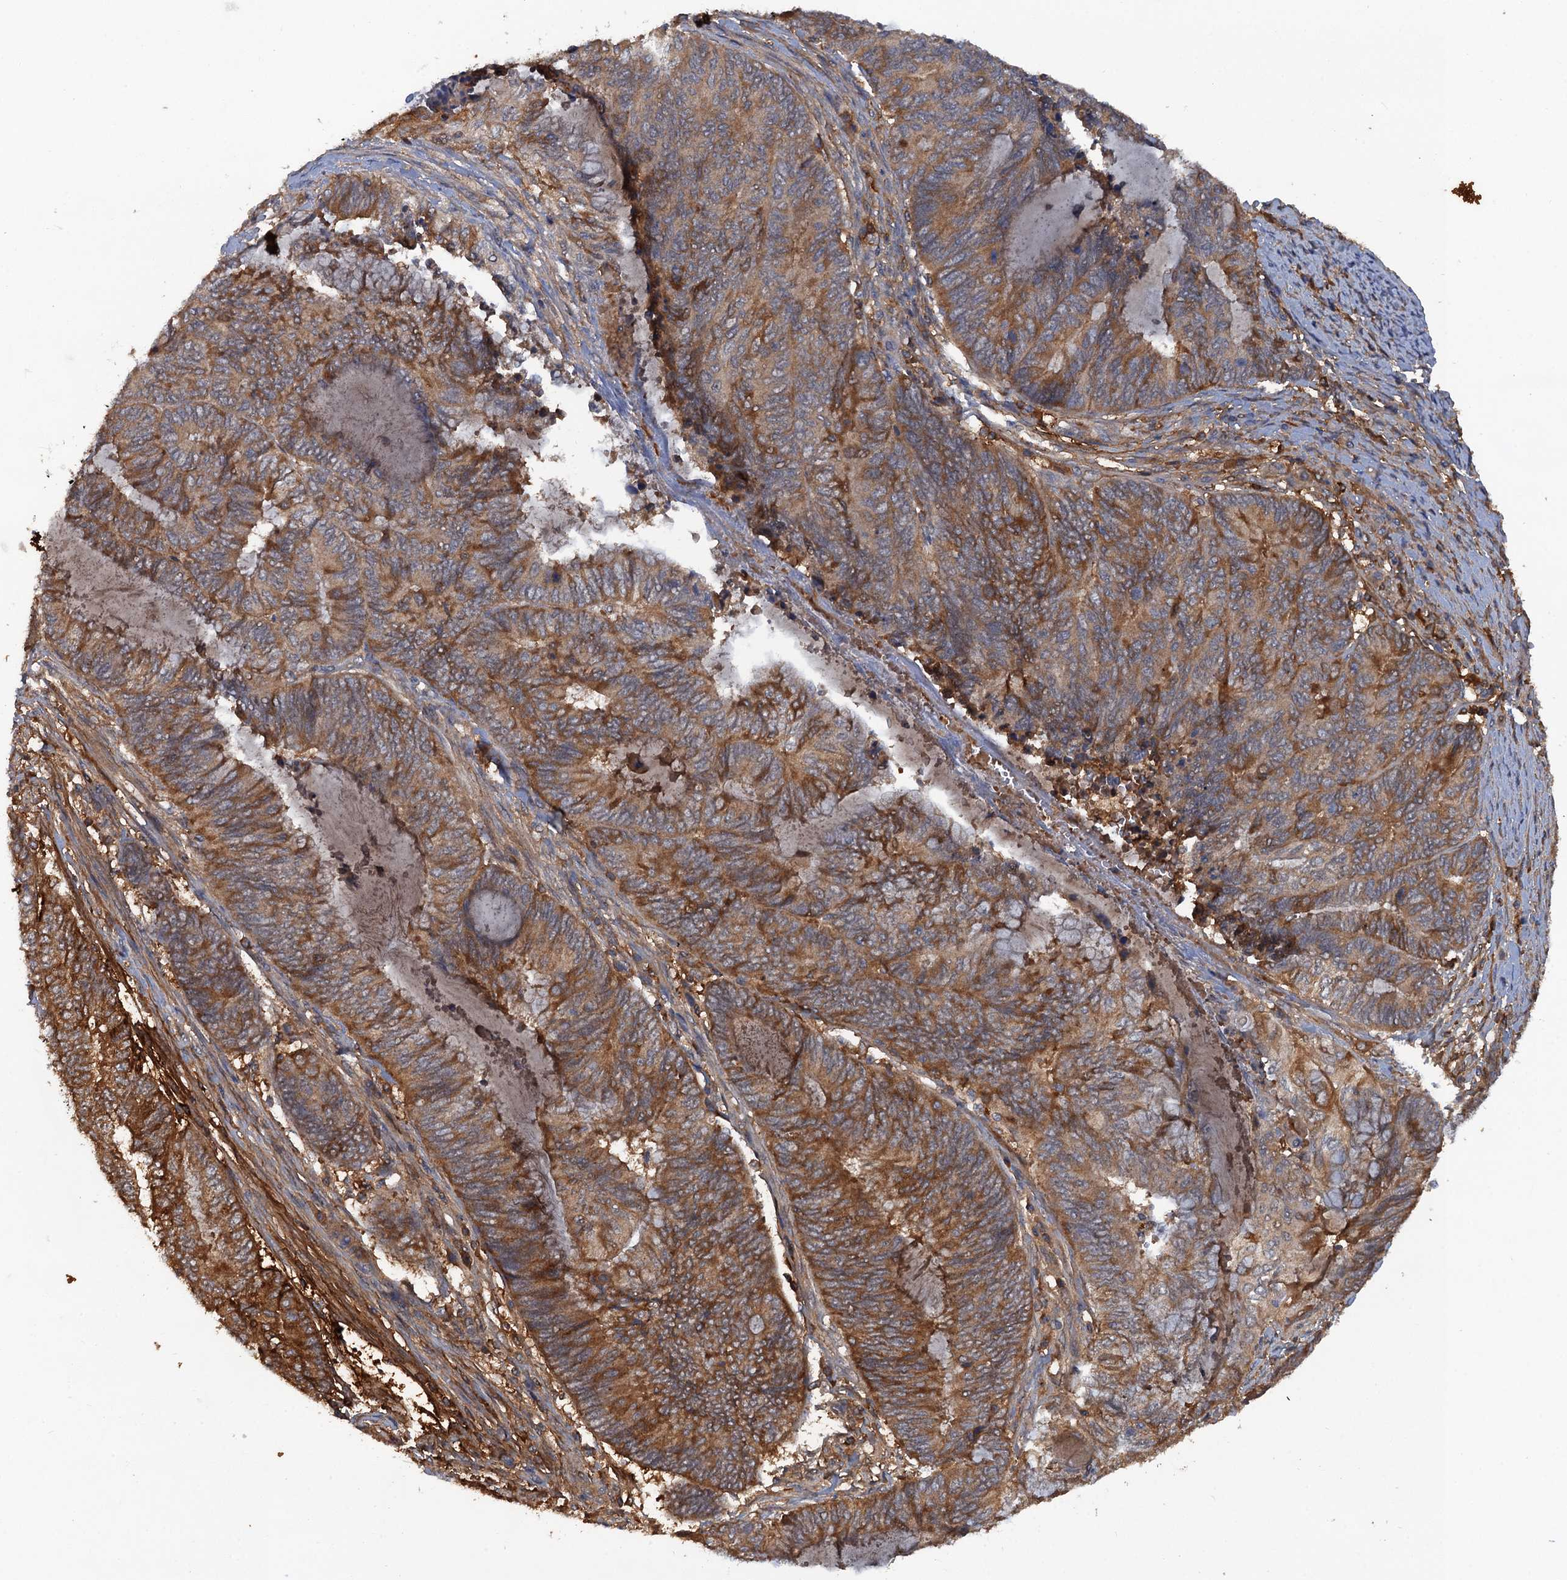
{"staining": {"intensity": "moderate", "quantity": ">75%", "location": "cytoplasmic/membranous"}, "tissue": "endometrial cancer", "cell_type": "Tumor cells", "image_type": "cancer", "snomed": [{"axis": "morphology", "description": "Adenocarcinoma, NOS"}, {"axis": "topography", "description": "Uterus"}, {"axis": "topography", "description": "Endometrium"}], "caption": "Endometrial adenocarcinoma stained with a brown dye displays moderate cytoplasmic/membranous positive positivity in about >75% of tumor cells.", "gene": "HAPLN3", "patient": {"sex": "female", "age": 70}}